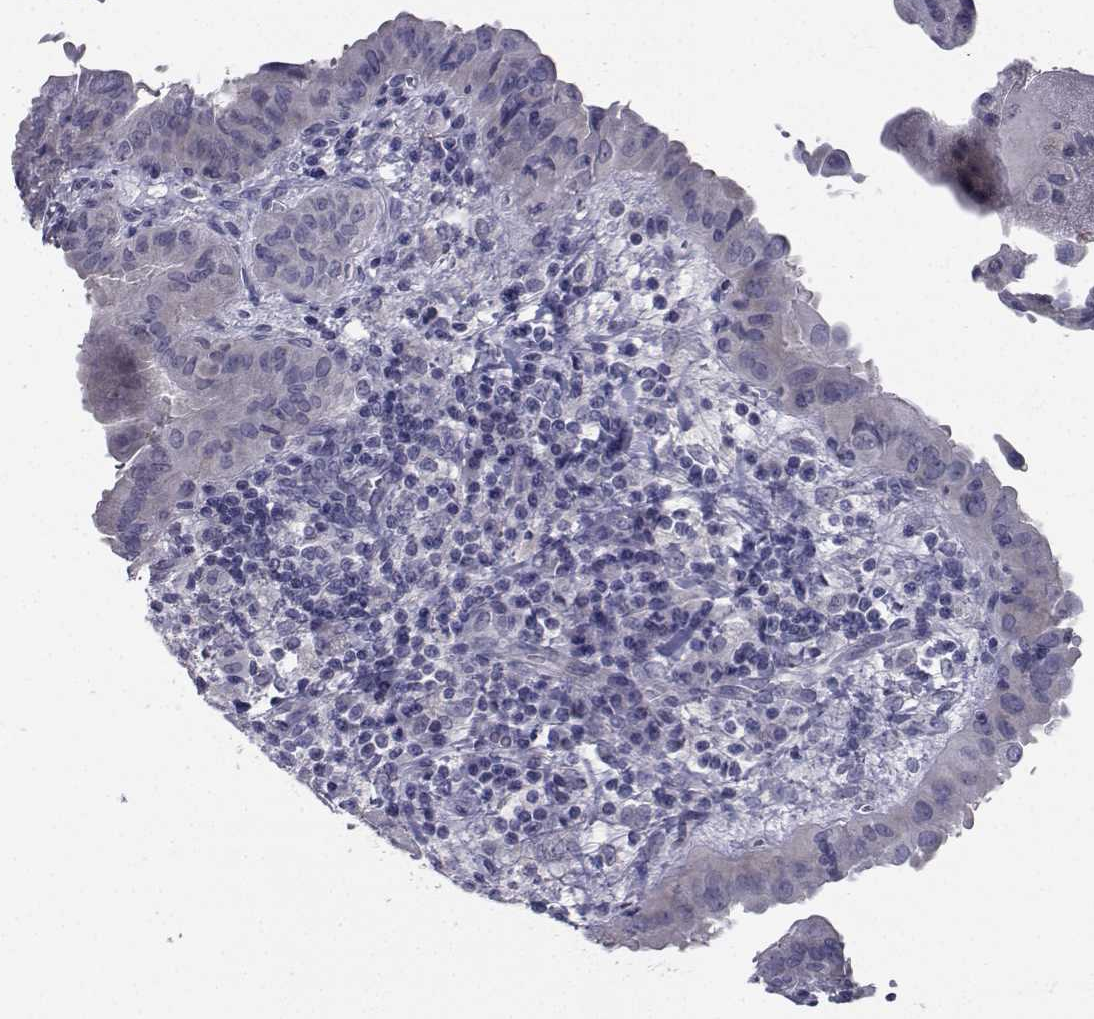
{"staining": {"intensity": "negative", "quantity": "none", "location": "none"}, "tissue": "thyroid cancer", "cell_type": "Tumor cells", "image_type": "cancer", "snomed": [{"axis": "morphology", "description": "Papillary adenocarcinoma, NOS"}, {"axis": "topography", "description": "Thyroid gland"}], "caption": "DAB immunohistochemical staining of human thyroid papillary adenocarcinoma shows no significant expression in tumor cells.", "gene": "CHRNA1", "patient": {"sex": "female", "age": 37}}